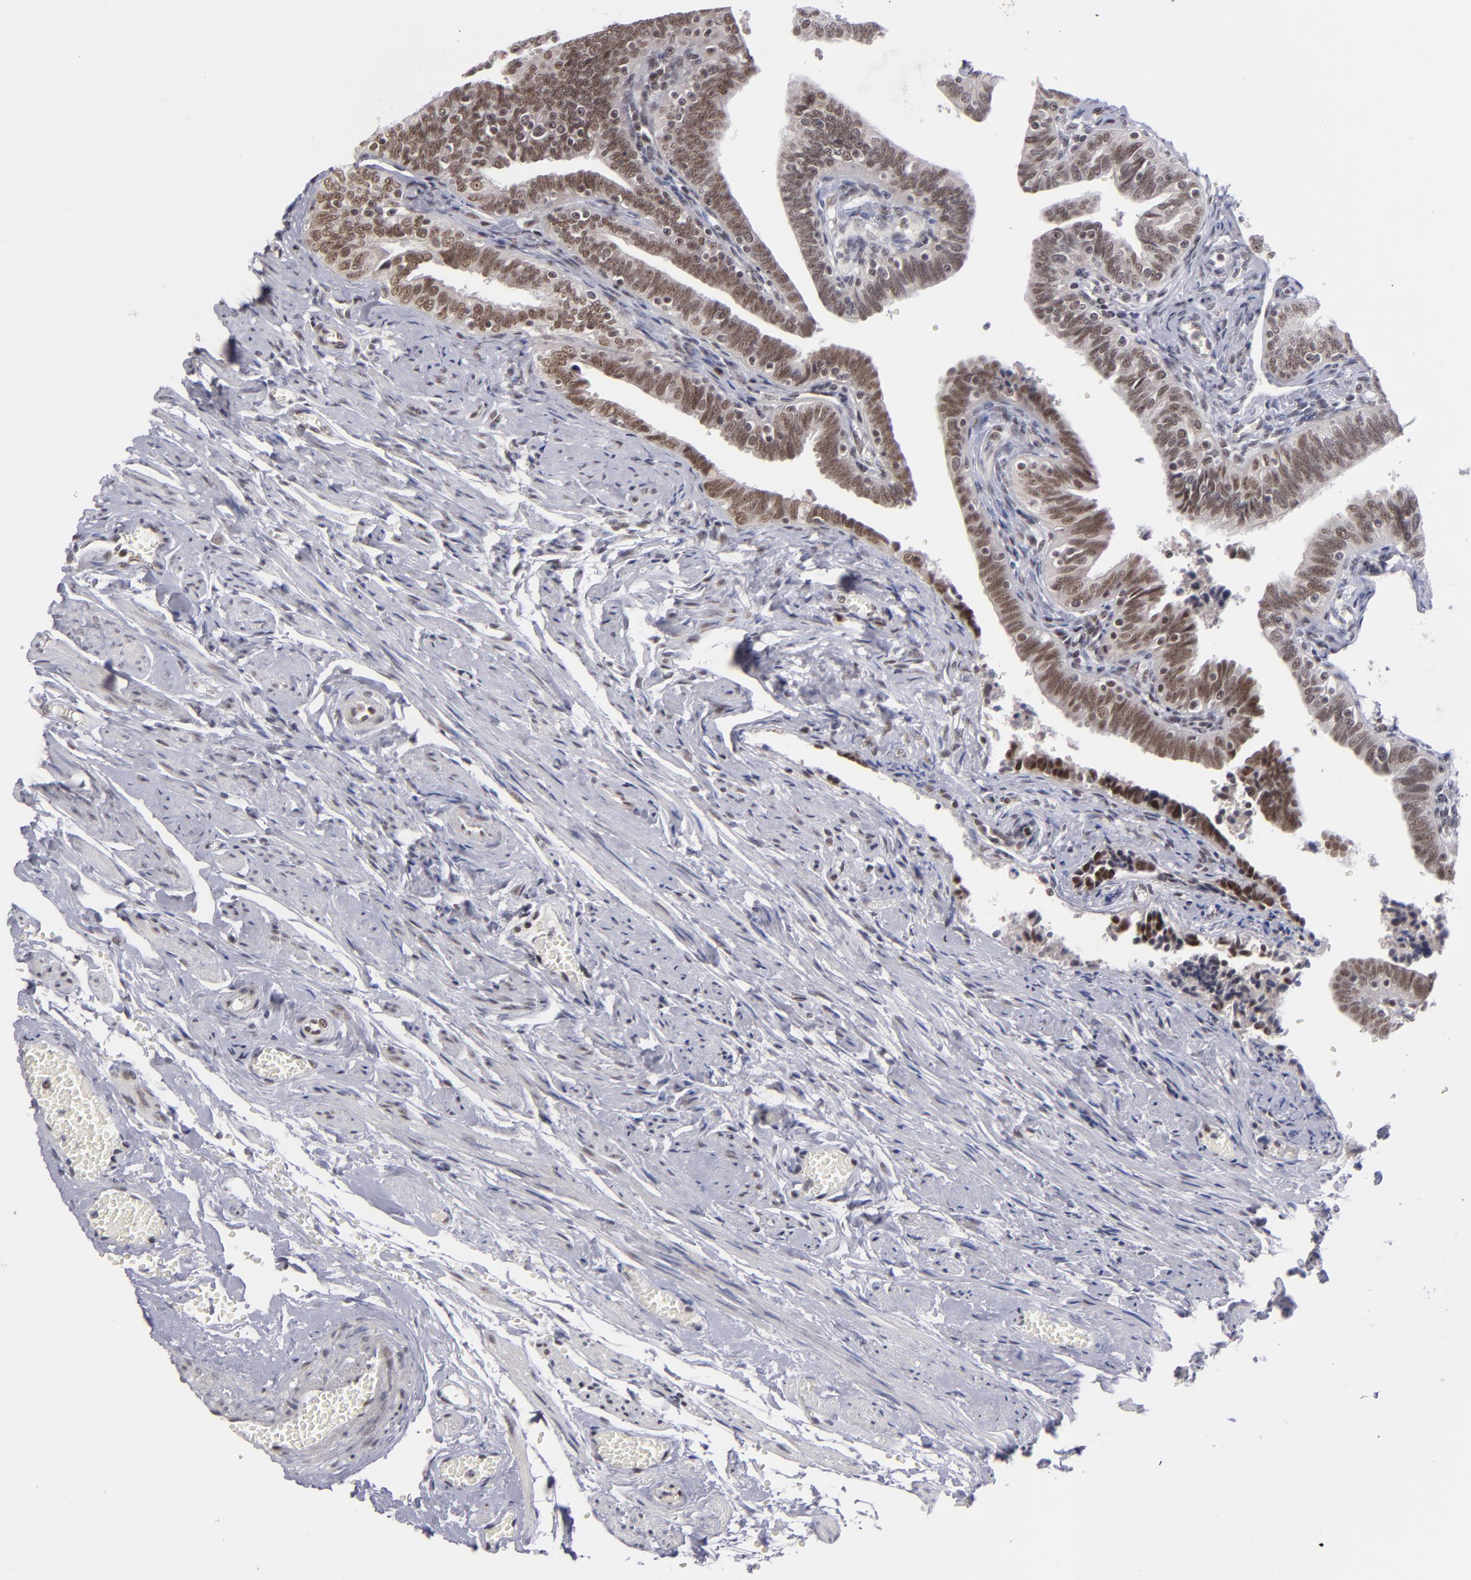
{"staining": {"intensity": "moderate", "quantity": ">75%", "location": "nuclear"}, "tissue": "fallopian tube", "cell_type": "Glandular cells", "image_type": "normal", "snomed": [{"axis": "morphology", "description": "Normal tissue, NOS"}, {"axis": "topography", "description": "Fallopian tube"}, {"axis": "topography", "description": "Ovary"}], "caption": "High-power microscopy captured an immunohistochemistry (IHC) micrograph of normal fallopian tube, revealing moderate nuclear staining in approximately >75% of glandular cells. (DAB = brown stain, brightfield microscopy at high magnification).", "gene": "MLLT3", "patient": {"sex": "female", "age": 69}}